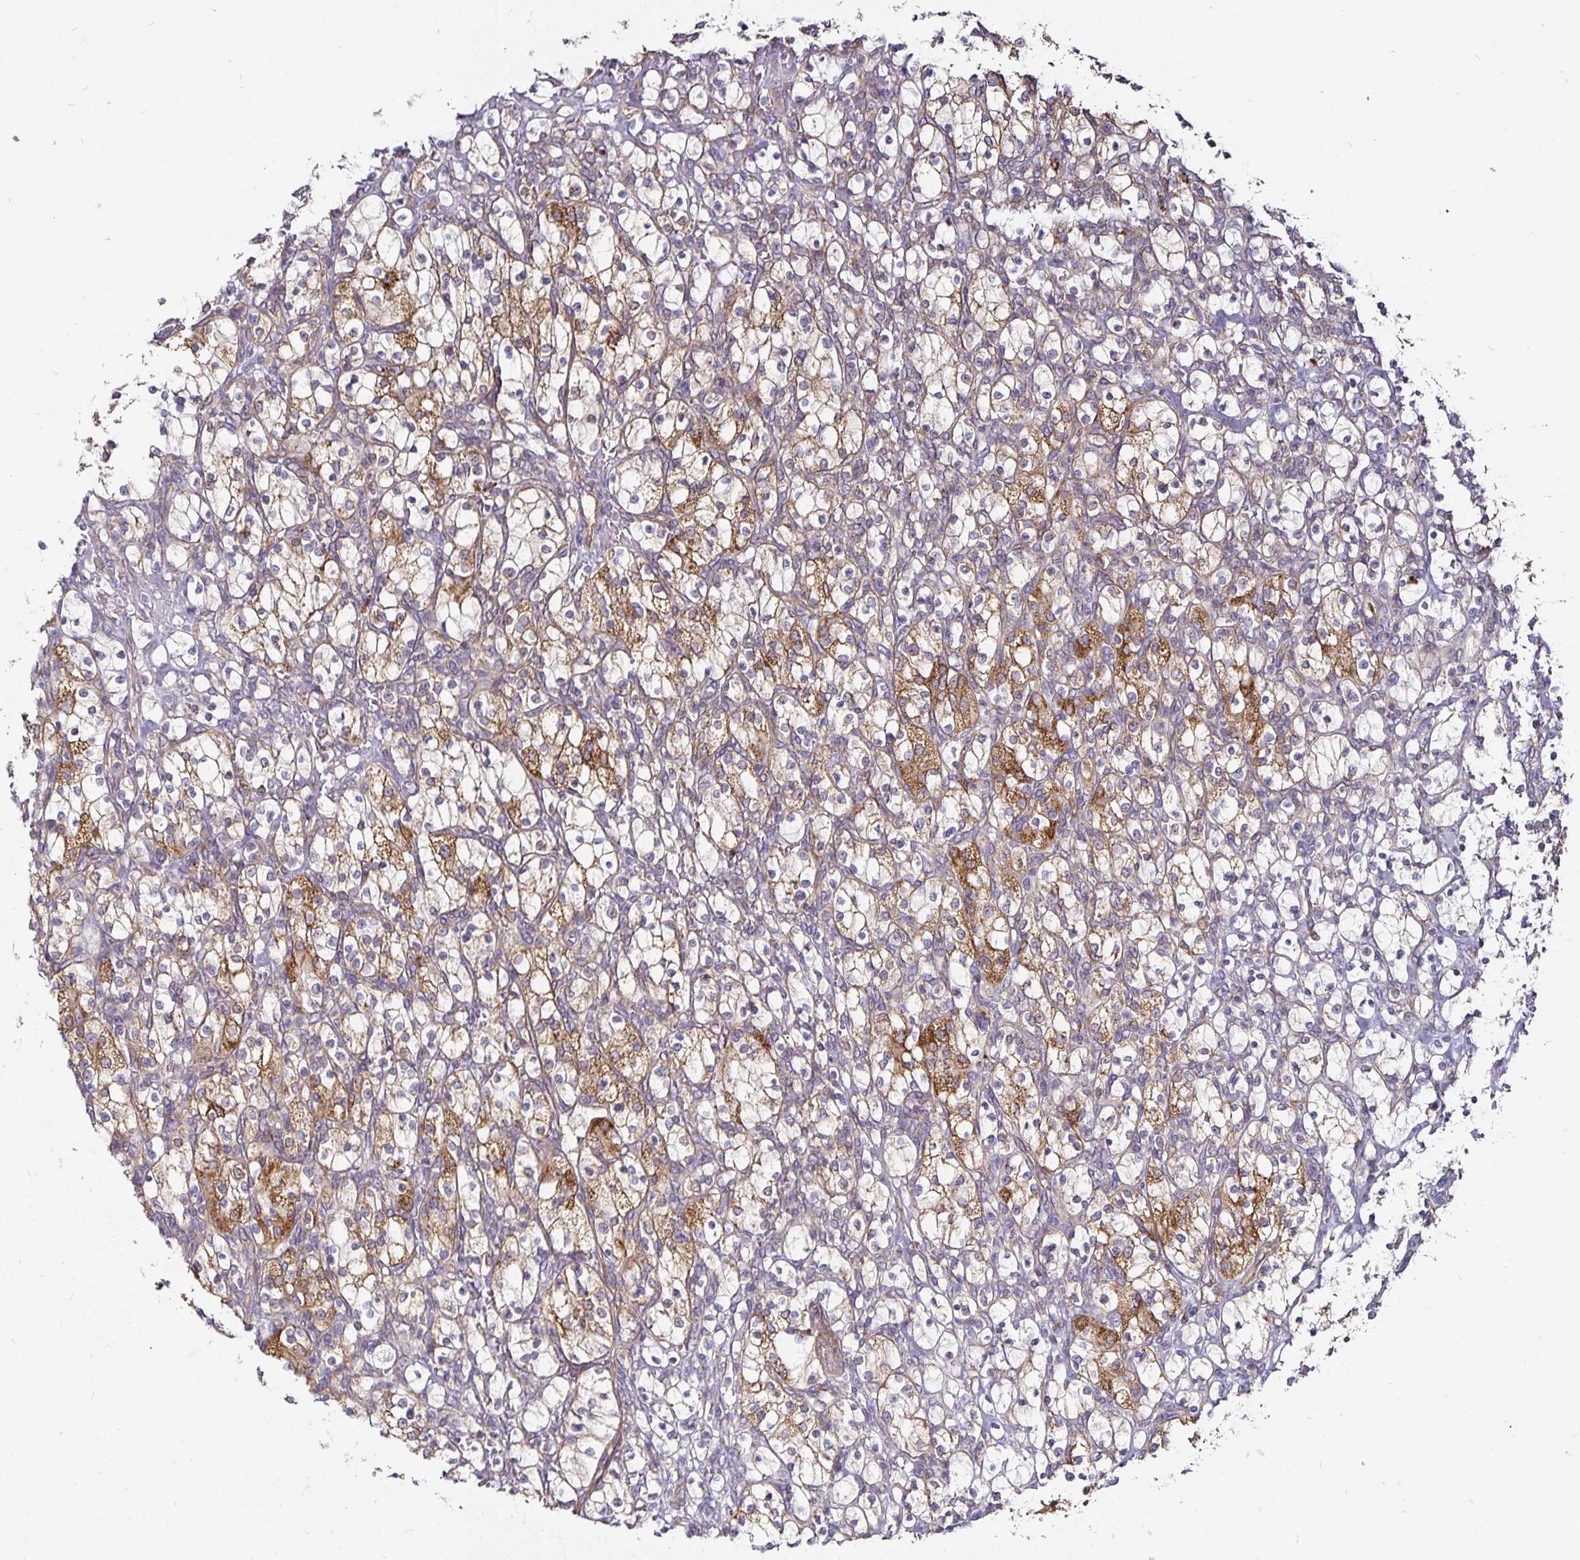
{"staining": {"intensity": "moderate", "quantity": "25%-75%", "location": "cytoplasmic/membranous"}, "tissue": "renal cancer", "cell_type": "Tumor cells", "image_type": "cancer", "snomed": [{"axis": "morphology", "description": "Adenocarcinoma, NOS"}, {"axis": "topography", "description": "Kidney"}], "caption": "An image of human renal cancer (adenocarcinoma) stained for a protein exhibits moderate cytoplasmic/membranous brown staining in tumor cells. (DAB = brown stain, brightfield microscopy at high magnification).", "gene": "CYP27A1", "patient": {"sex": "female", "age": 83}}